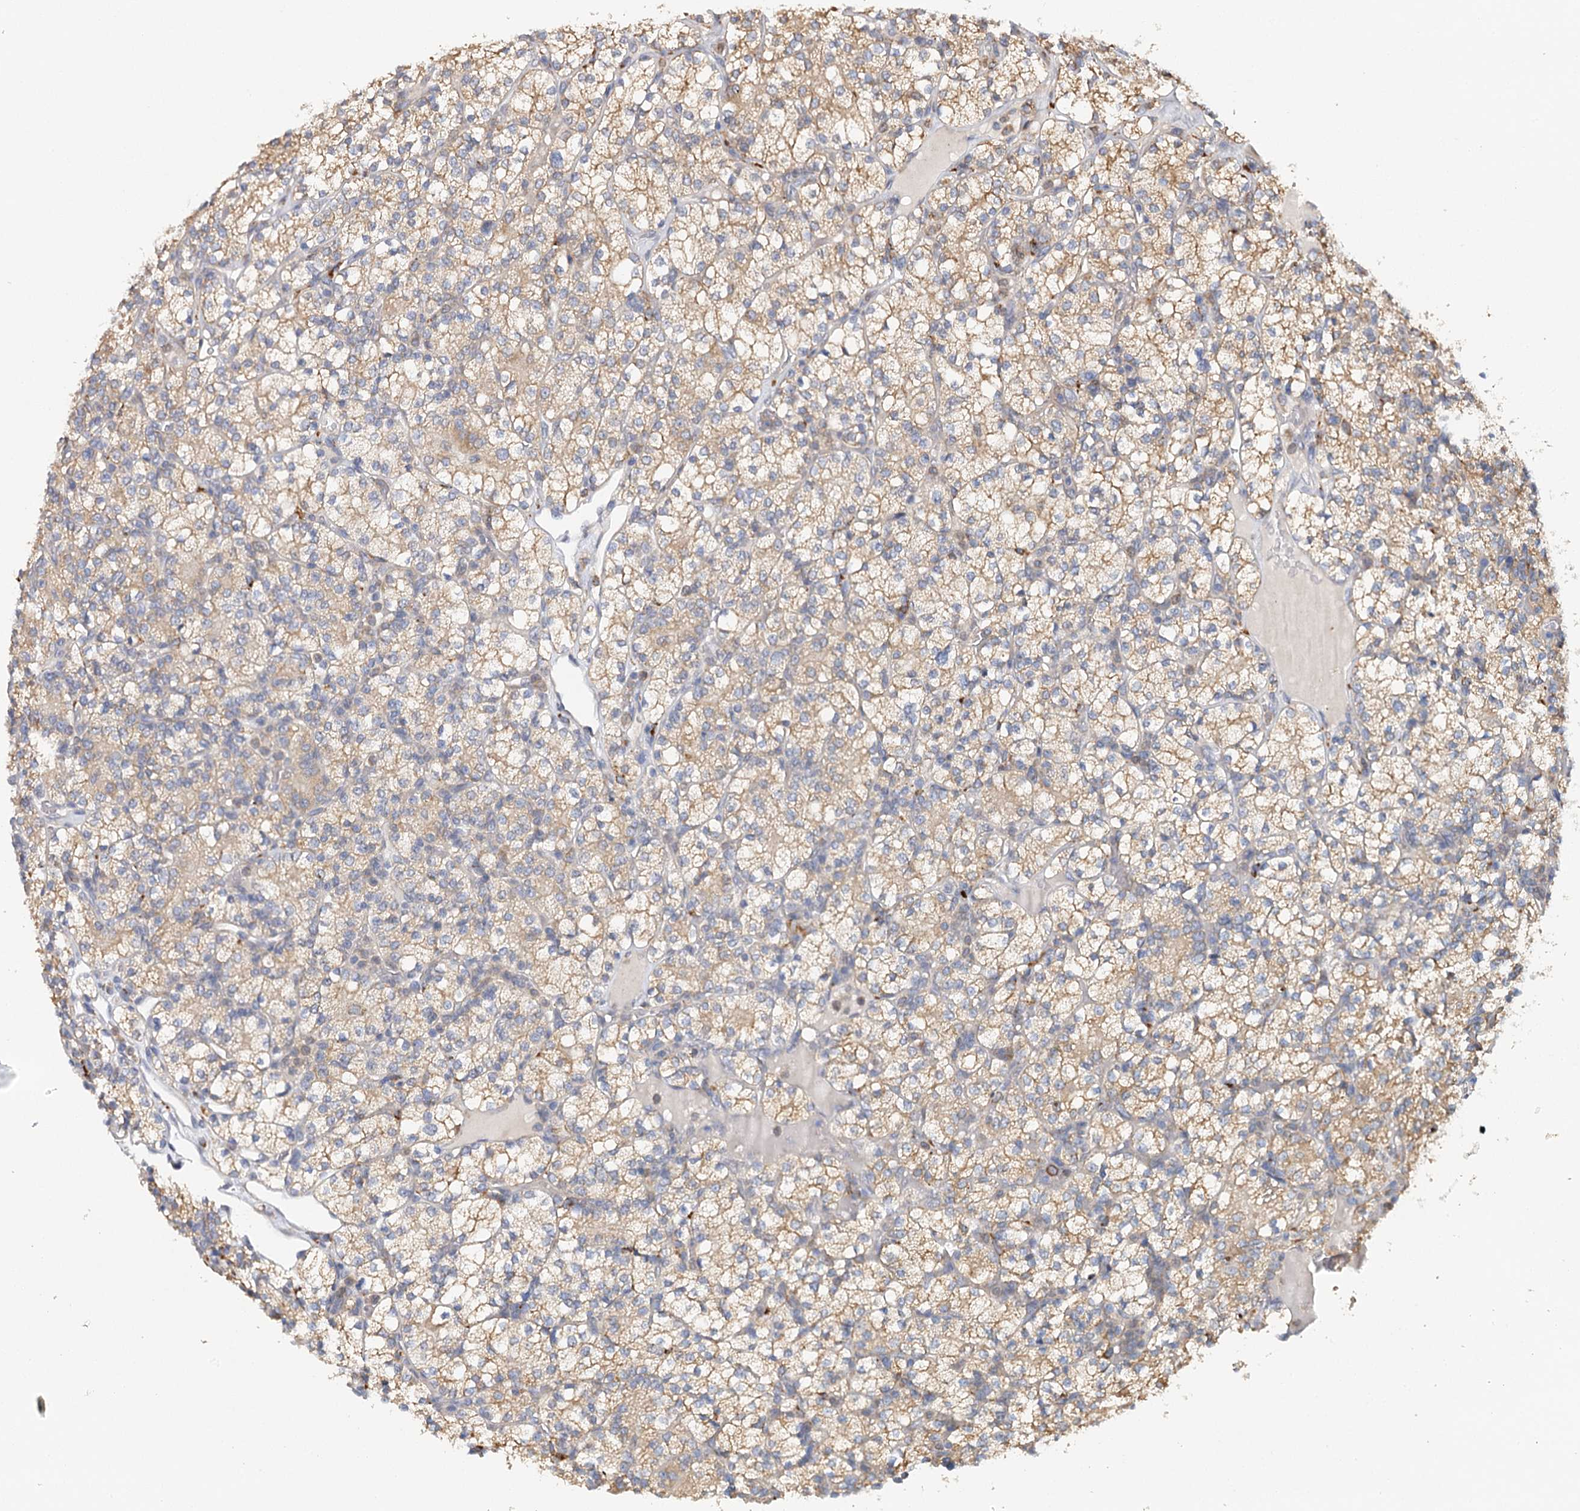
{"staining": {"intensity": "moderate", "quantity": "25%-75%", "location": "cytoplasmic/membranous"}, "tissue": "renal cancer", "cell_type": "Tumor cells", "image_type": "cancer", "snomed": [{"axis": "morphology", "description": "Adenocarcinoma, NOS"}, {"axis": "topography", "description": "Kidney"}], "caption": "Moderate cytoplasmic/membranous protein staining is seen in about 25%-75% of tumor cells in renal cancer (adenocarcinoma). Nuclei are stained in blue.", "gene": "VEGFA", "patient": {"sex": "male", "age": 77}}